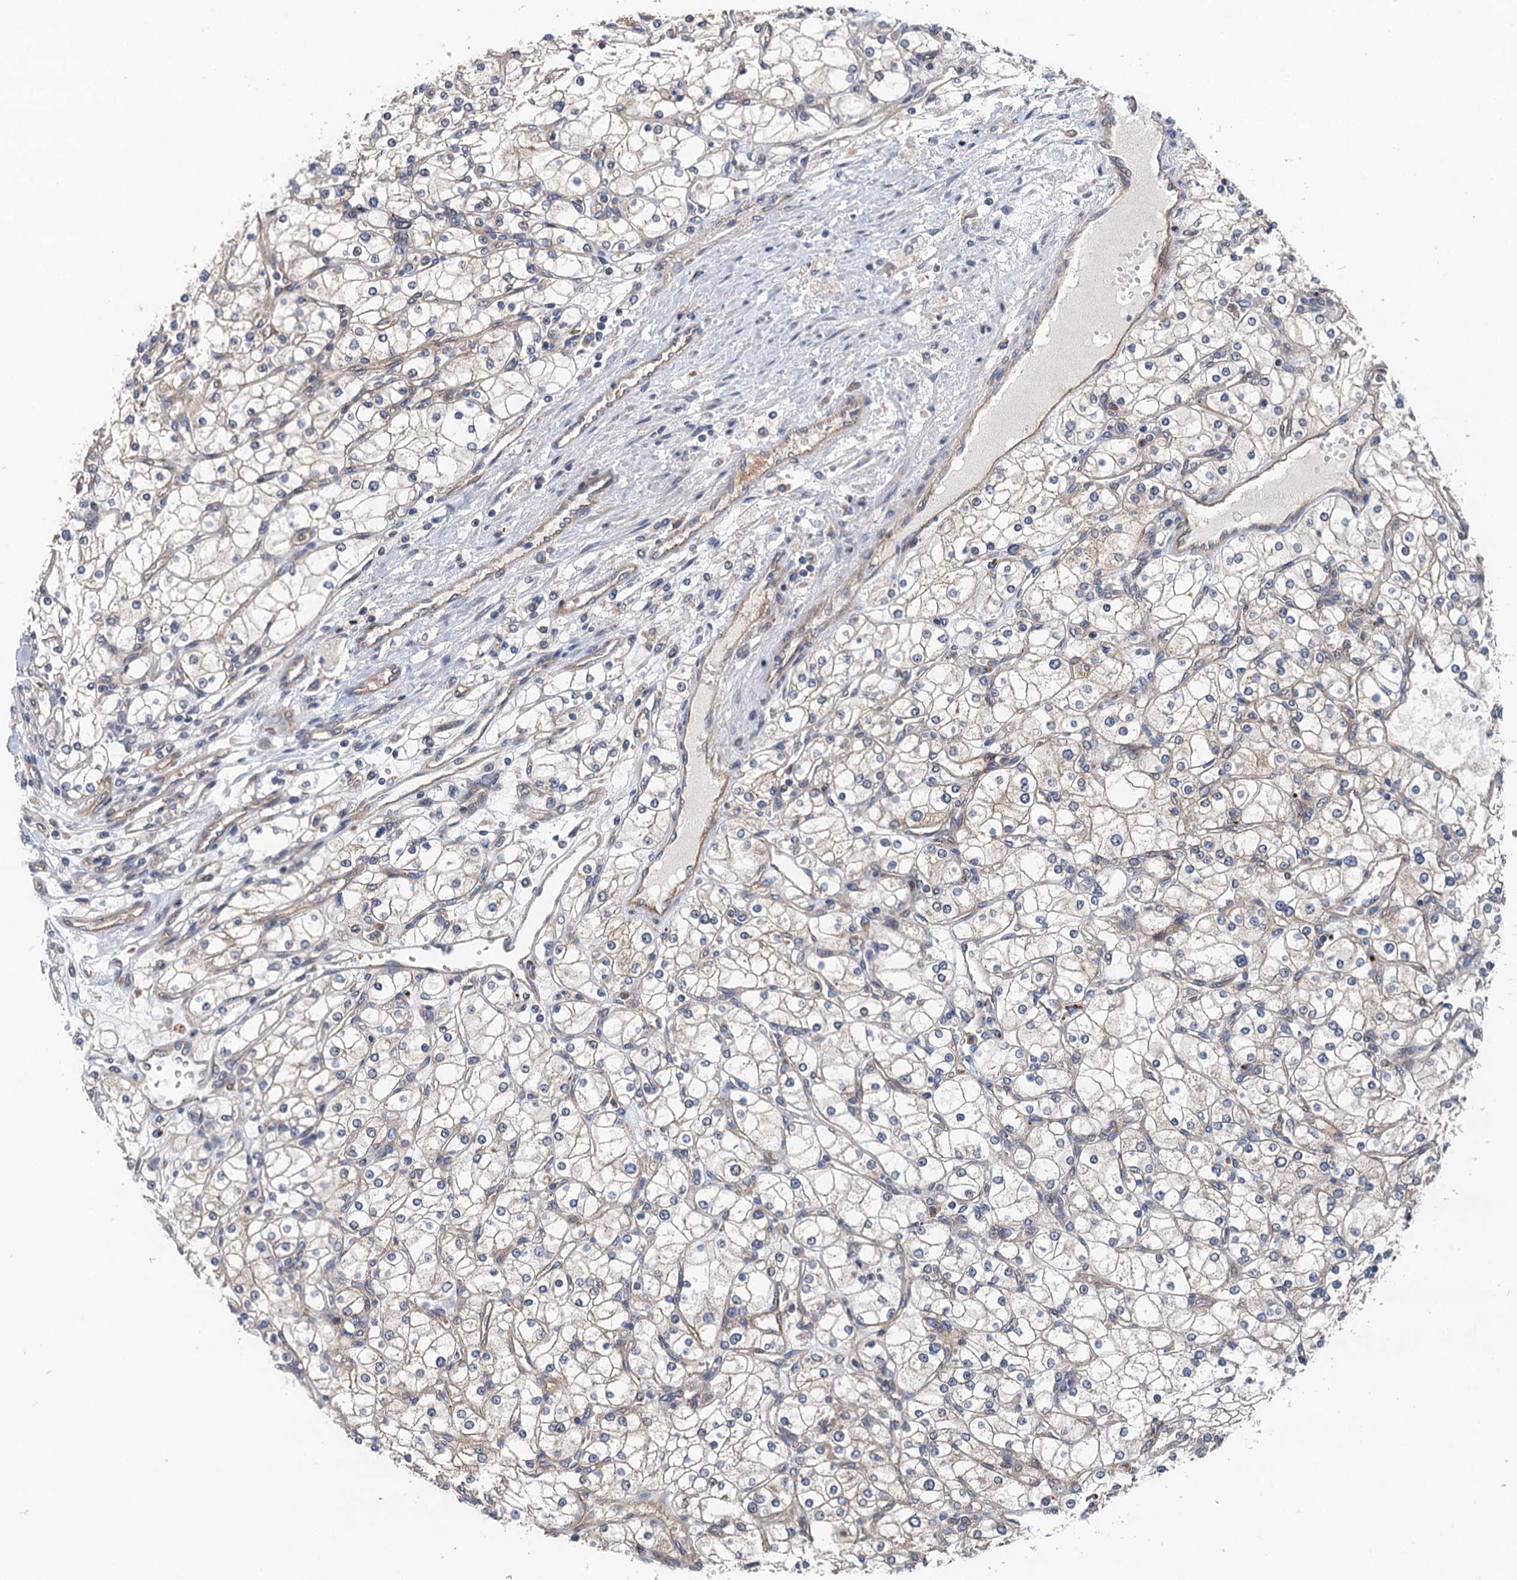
{"staining": {"intensity": "negative", "quantity": "none", "location": "none"}, "tissue": "renal cancer", "cell_type": "Tumor cells", "image_type": "cancer", "snomed": [{"axis": "morphology", "description": "Adenocarcinoma, NOS"}, {"axis": "topography", "description": "Kidney"}], "caption": "Renal cancer stained for a protein using IHC exhibits no positivity tumor cells.", "gene": "NLRP10", "patient": {"sex": "male", "age": 80}}